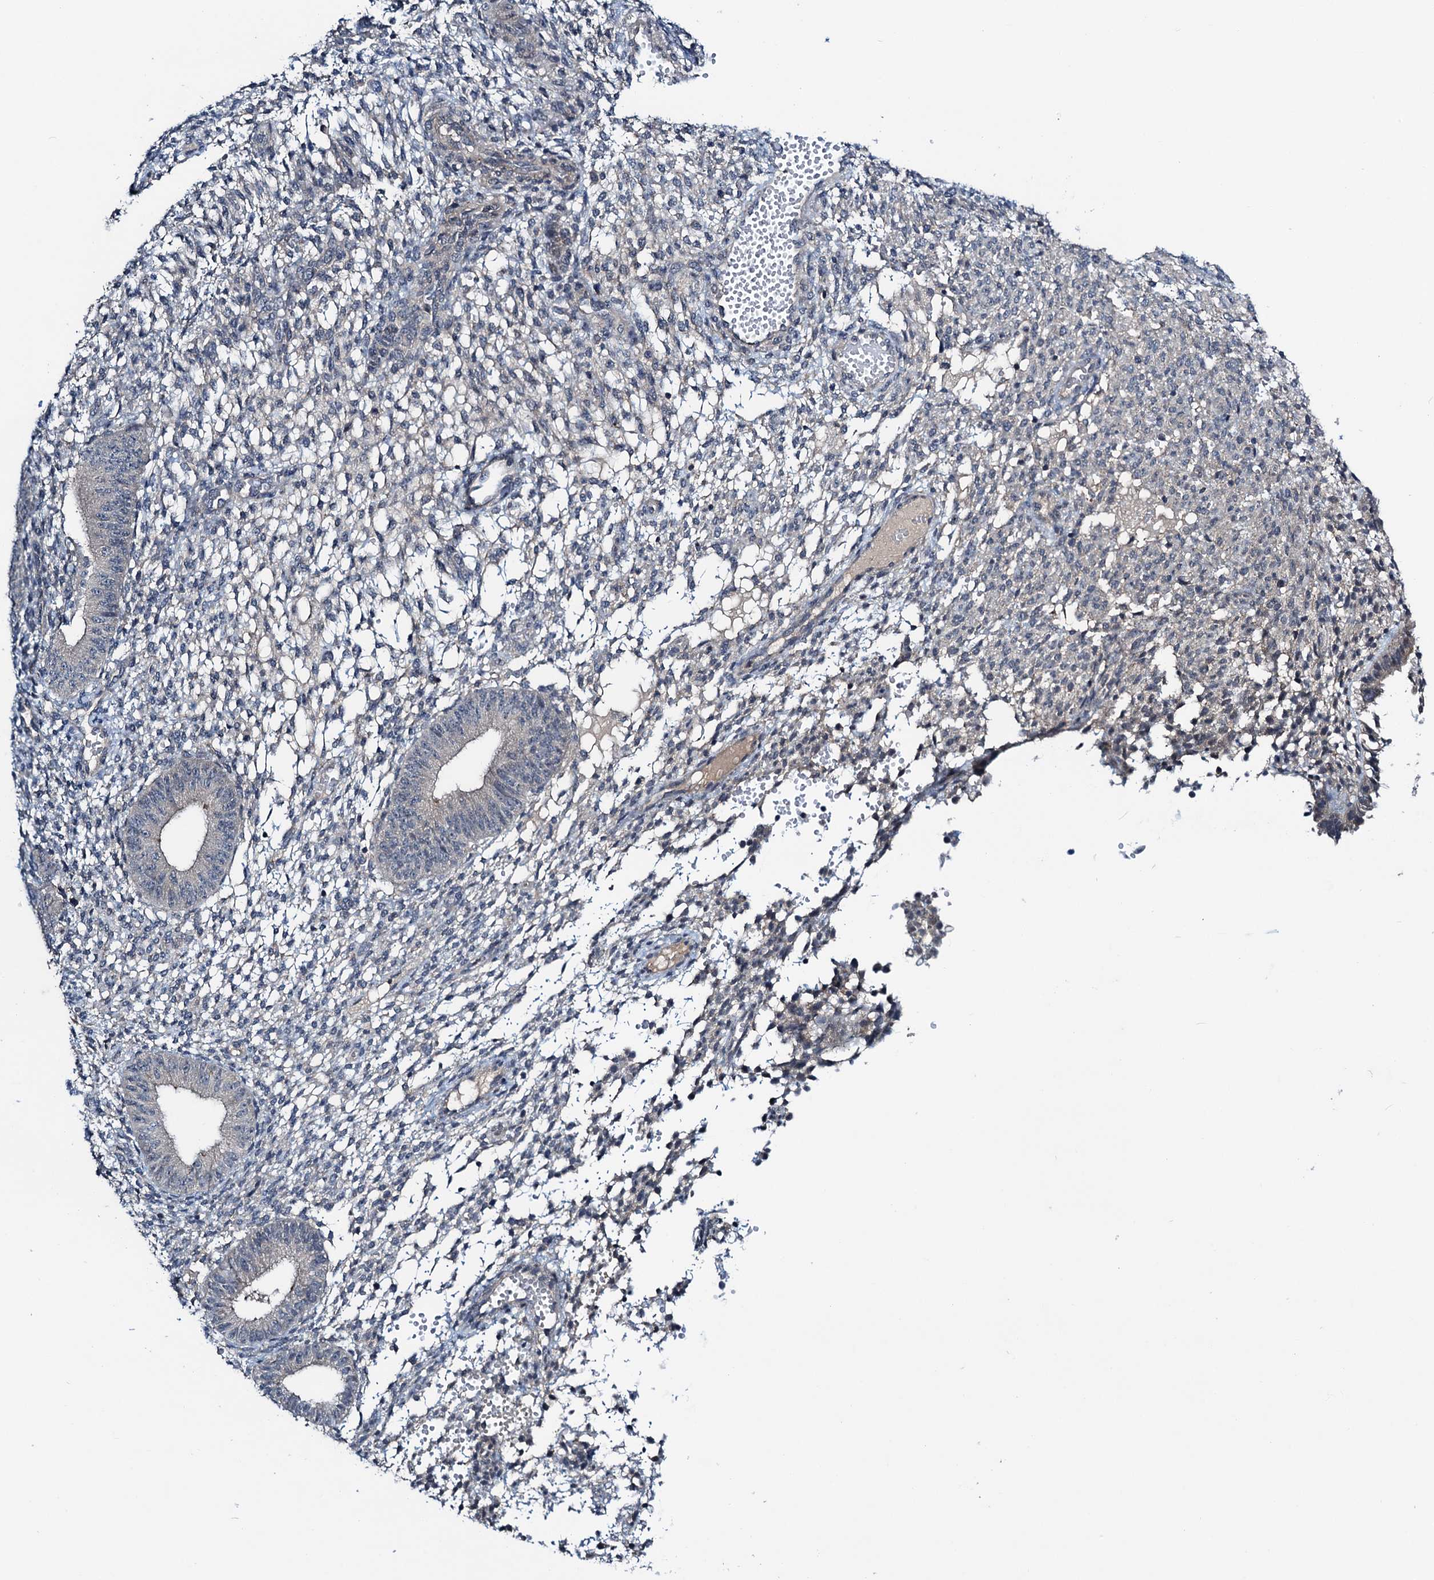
{"staining": {"intensity": "negative", "quantity": "none", "location": "none"}, "tissue": "endometrium", "cell_type": "Cells in endometrial stroma", "image_type": "normal", "snomed": [{"axis": "morphology", "description": "Normal tissue, NOS"}, {"axis": "topography", "description": "Endometrium"}], "caption": "Normal endometrium was stained to show a protein in brown. There is no significant expression in cells in endometrial stroma. (Immunohistochemistry, brightfield microscopy, high magnification).", "gene": "RNF165", "patient": {"sex": "female", "age": 49}}